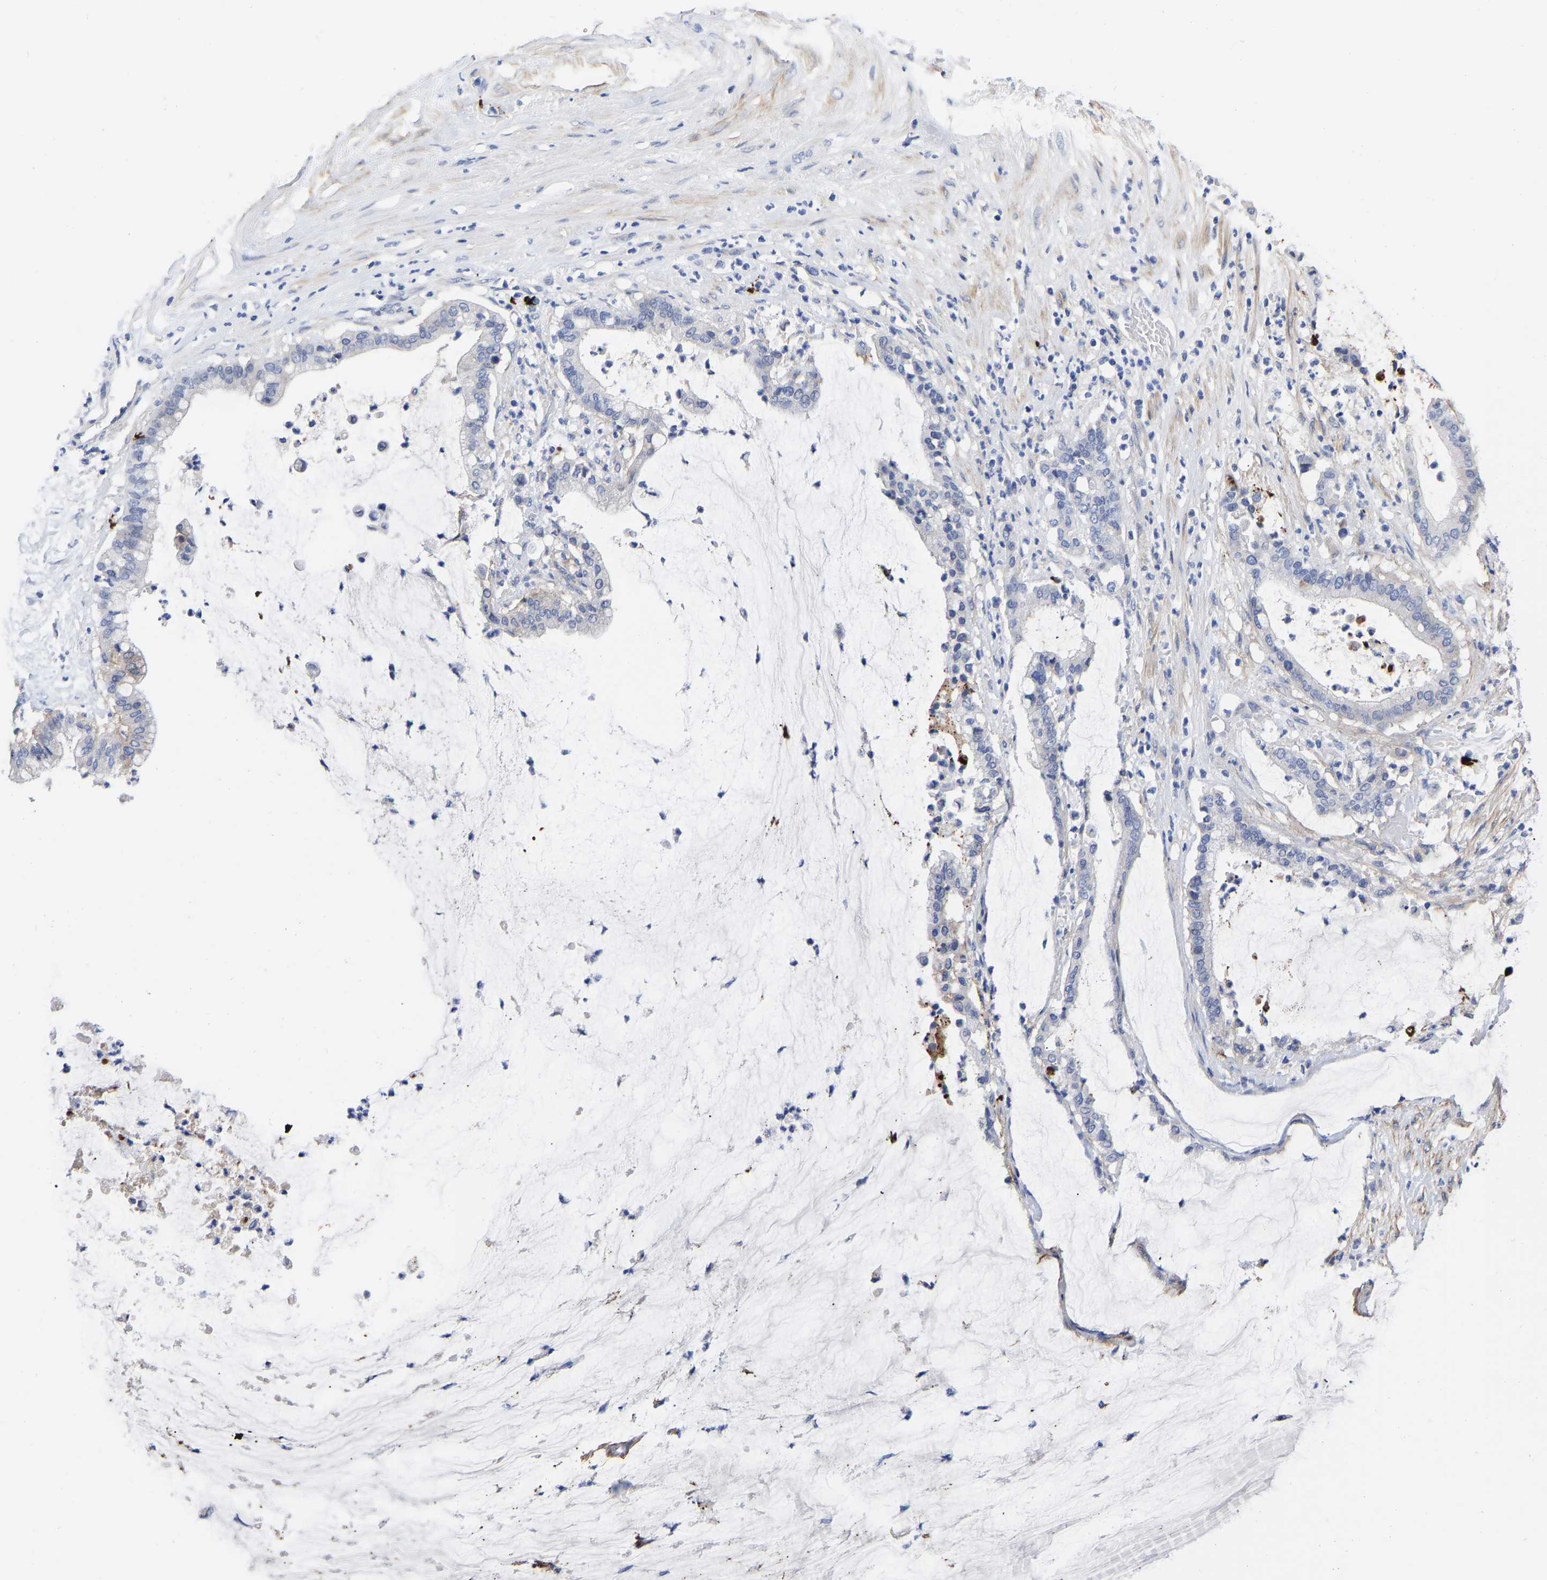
{"staining": {"intensity": "negative", "quantity": "none", "location": "none"}, "tissue": "pancreatic cancer", "cell_type": "Tumor cells", "image_type": "cancer", "snomed": [{"axis": "morphology", "description": "Adenocarcinoma, NOS"}, {"axis": "topography", "description": "Pancreas"}], "caption": "High power microscopy micrograph of an IHC histopathology image of adenocarcinoma (pancreatic), revealing no significant positivity in tumor cells.", "gene": "GPA33", "patient": {"sex": "male", "age": 41}}